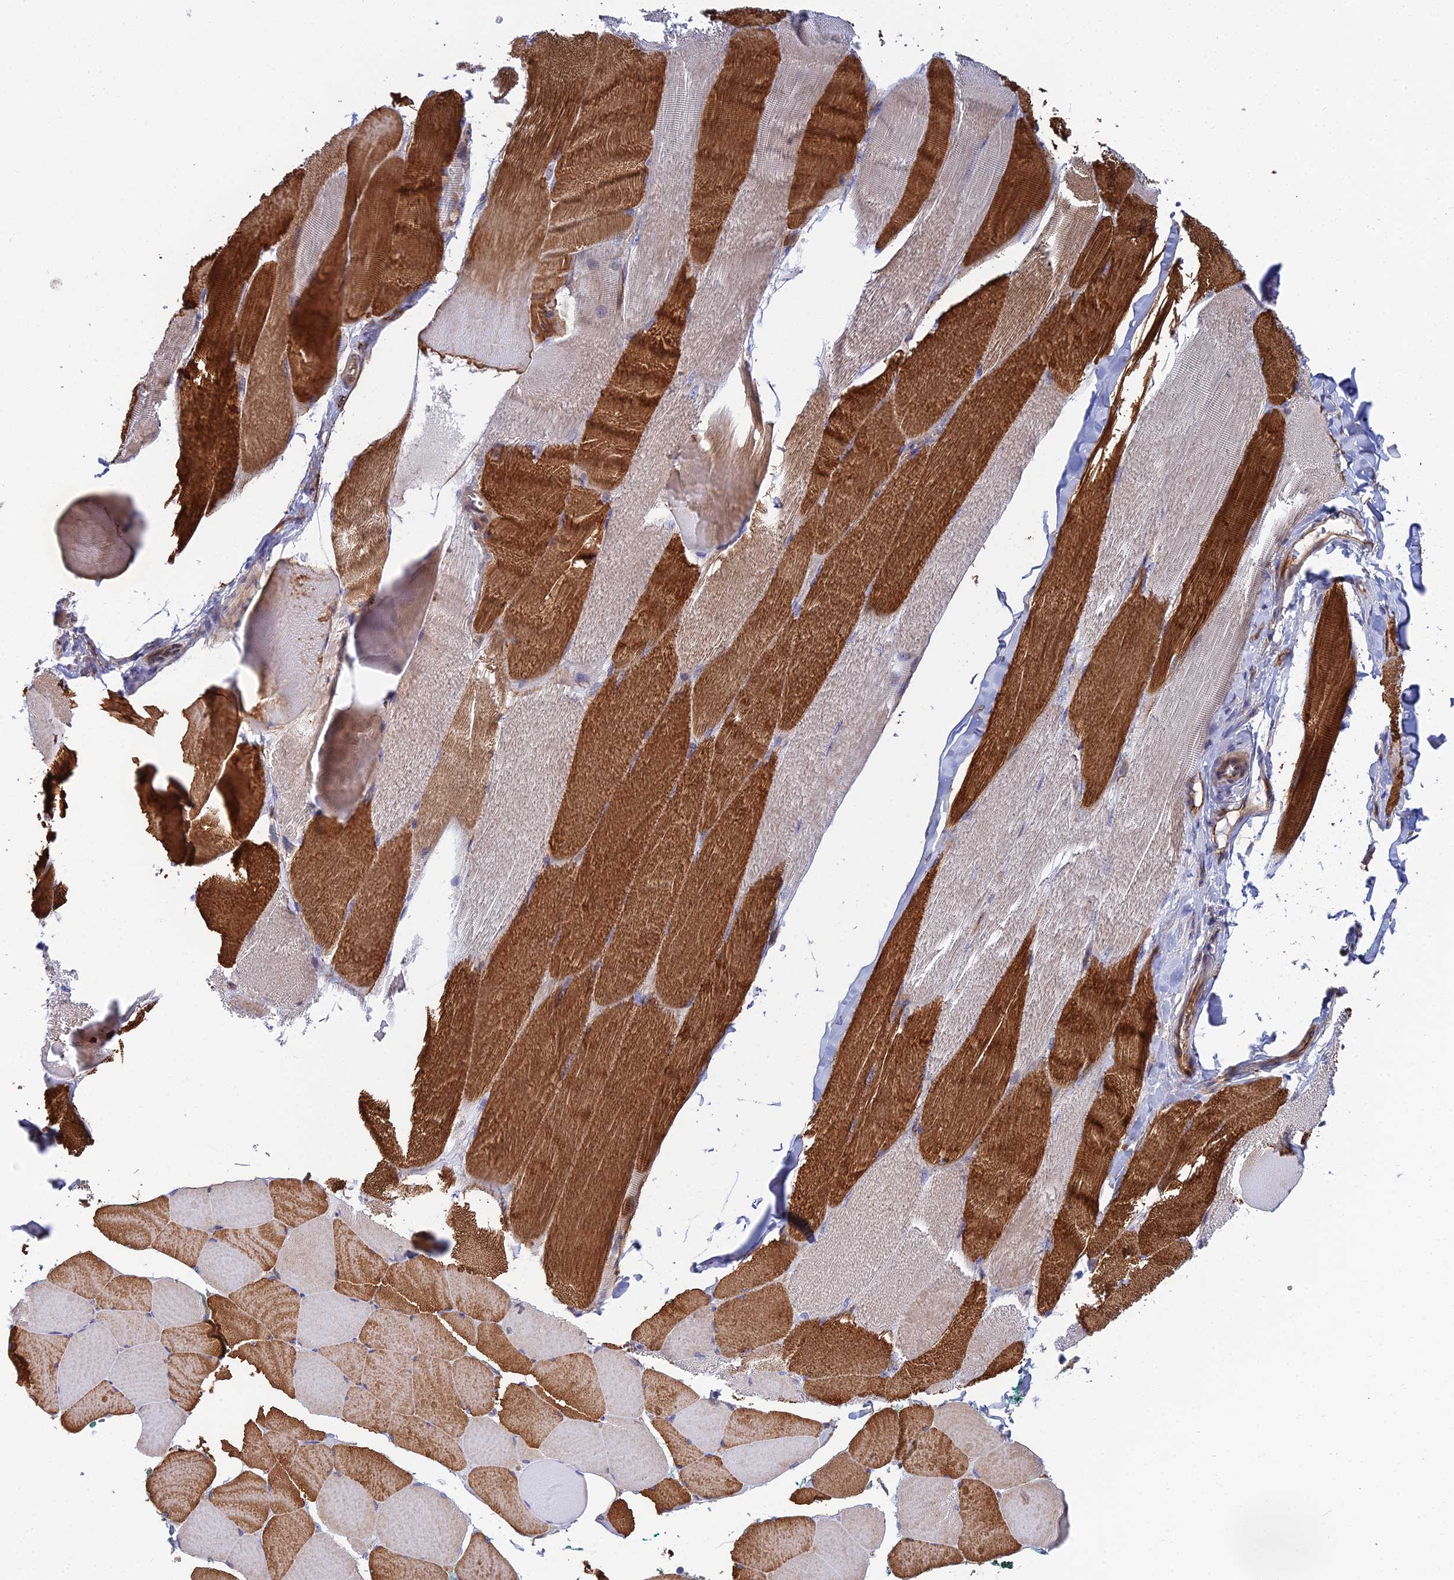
{"staining": {"intensity": "strong", "quantity": "25%-75%", "location": "cytoplasmic/membranous"}, "tissue": "skeletal muscle", "cell_type": "Myocytes", "image_type": "normal", "snomed": [{"axis": "morphology", "description": "Normal tissue, NOS"}, {"axis": "morphology", "description": "Squamous cell carcinoma, NOS"}, {"axis": "topography", "description": "Skeletal muscle"}], "caption": "Skeletal muscle stained with DAB (3,3'-diaminobenzidine) immunohistochemistry demonstrates high levels of strong cytoplasmic/membranous positivity in about 25%-75% of myocytes. (IHC, brightfield microscopy, high magnification).", "gene": "TRIM43B", "patient": {"sex": "male", "age": 51}}